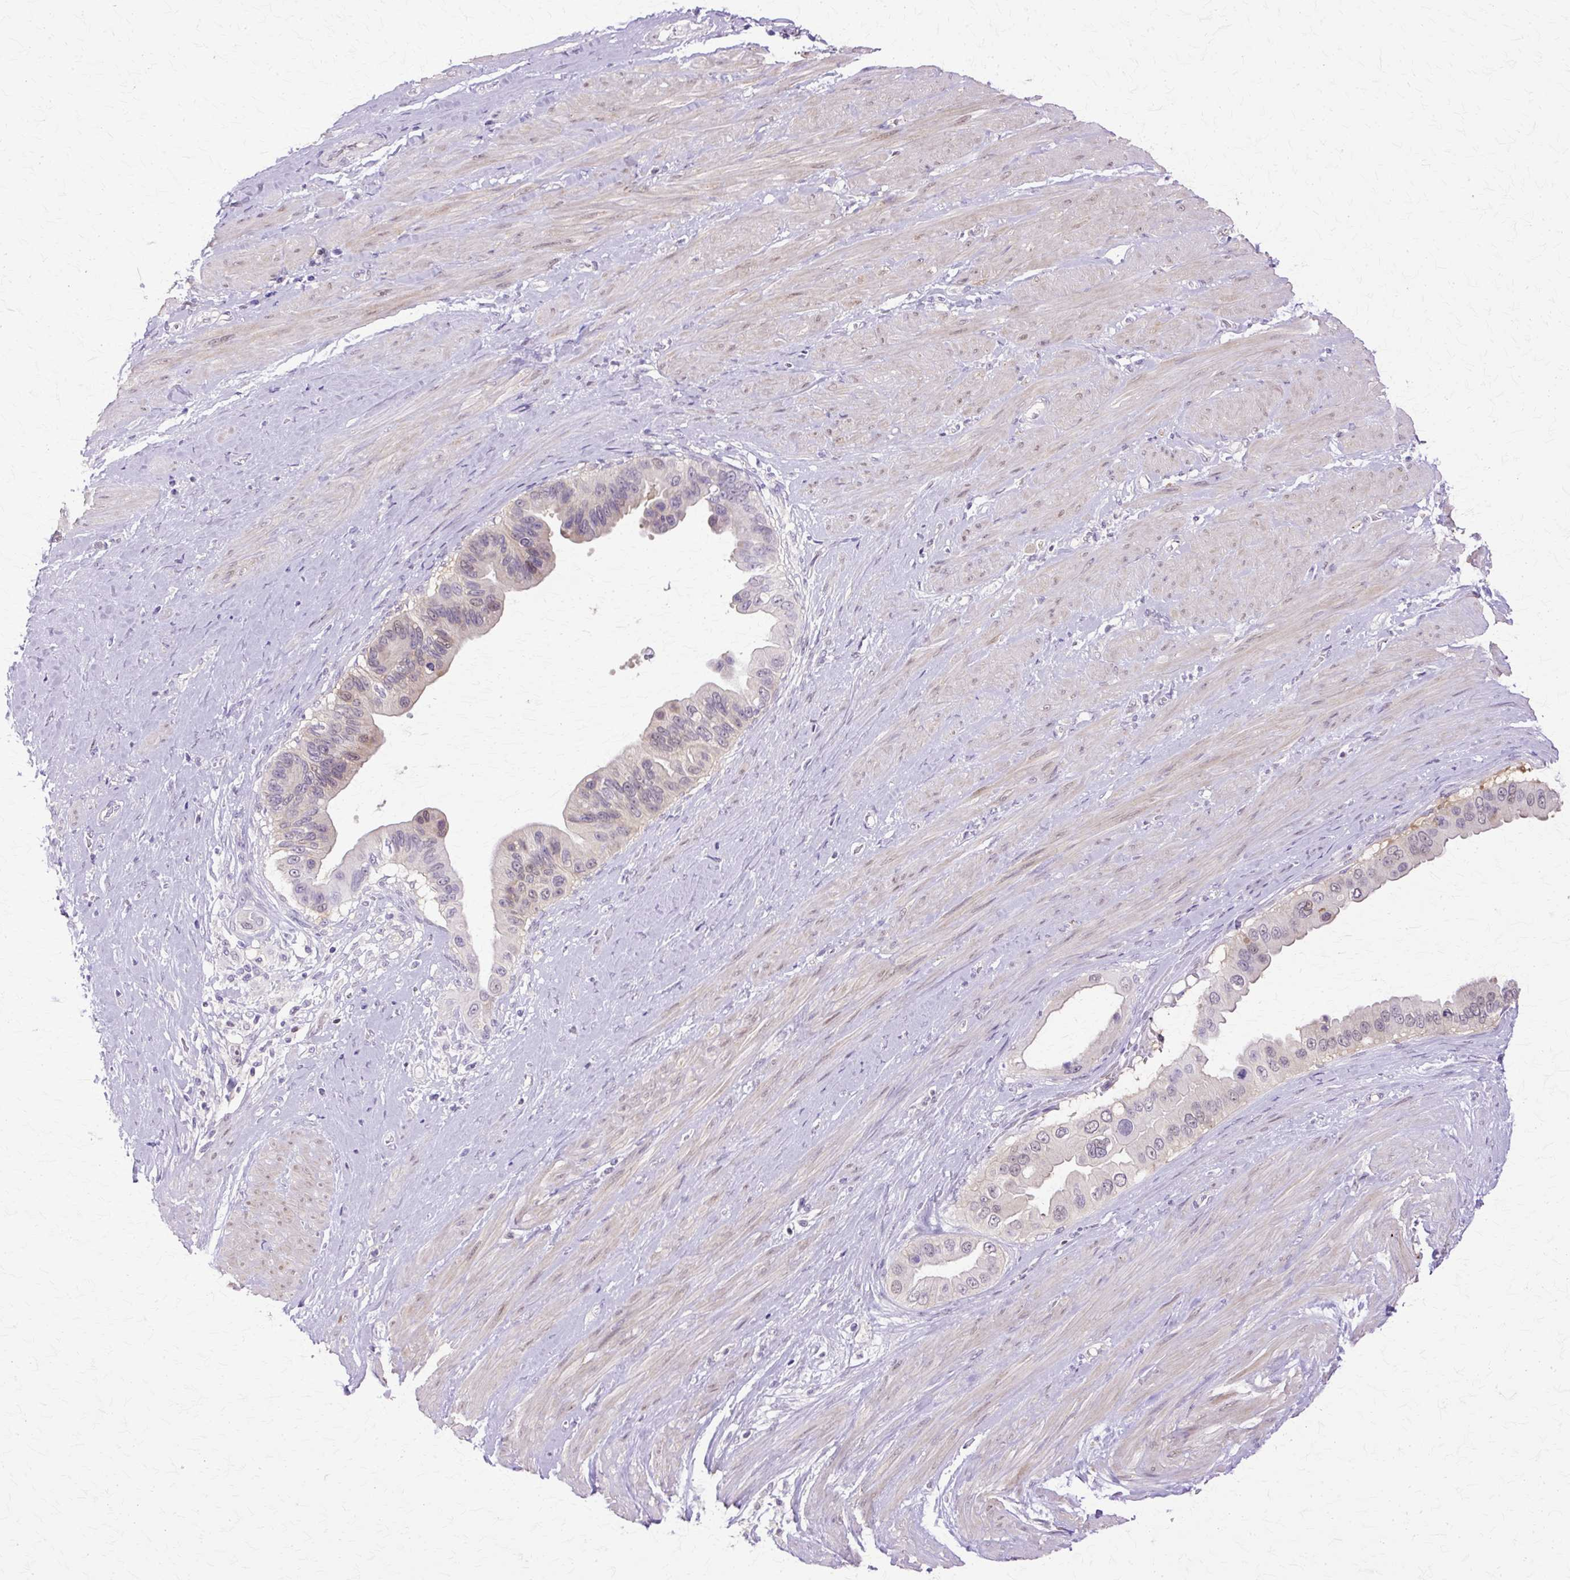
{"staining": {"intensity": "weak", "quantity": "<25%", "location": "nuclear"}, "tissue": "pancreatic cancer", "cell_type": "Tumor cells", "image_type": "cancer", "snomed": [{"axis": "morphology", "description": "Adenocarcinoma, NOS"}, {"axis": "topography", "description": "Pancreas"}], "caption": "This photomicrograph is of adenocarcinoma (pancreatic) stained with IHC to label a protein in brown with the nuclei are counter-stained blue. There is no expression in tumor cells.", "gene": "HSPA8", "patient": {"sex": "female", "age": 56}}